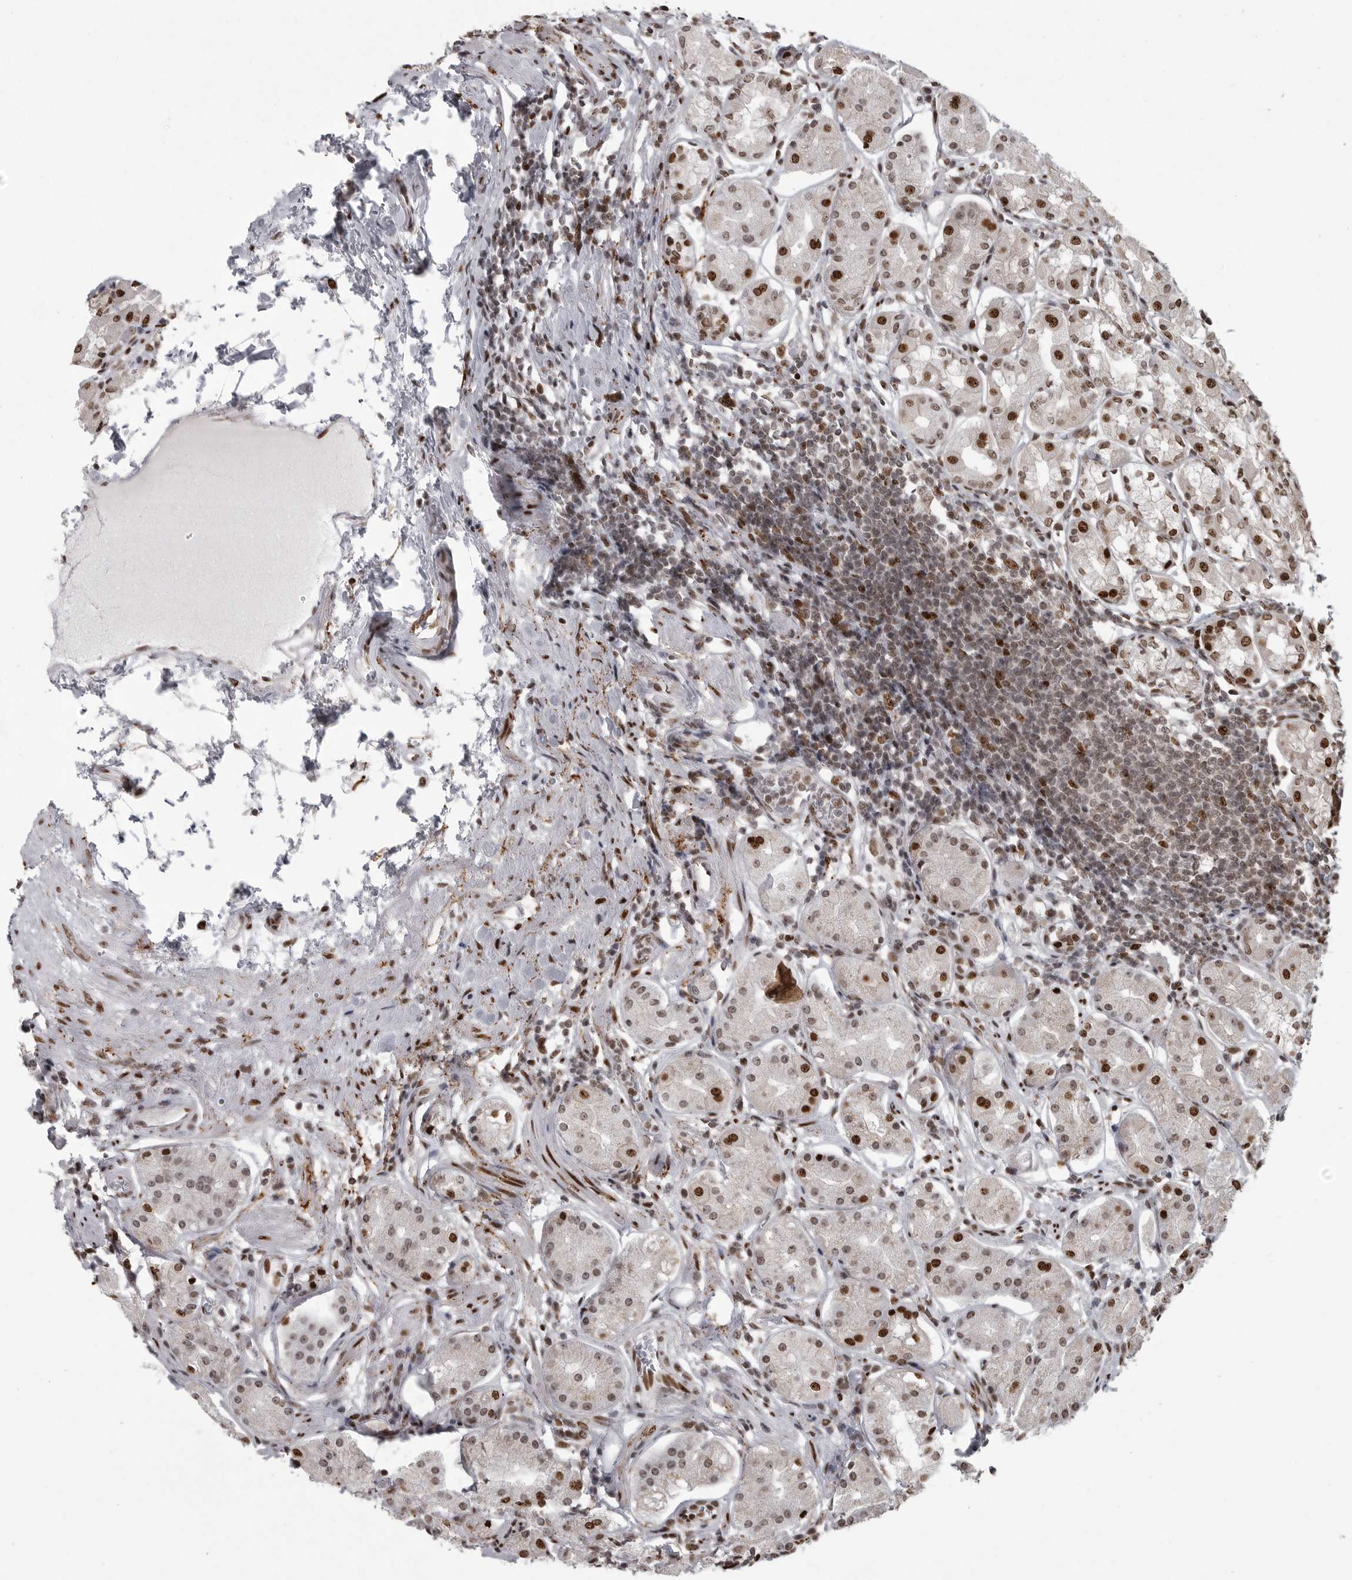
{"staining": {"intensity": "strong", "quantity": "25%-75%", "location": "nuclear"}, "tissue": "stomach", "cell_type": "Glandular cells", "image_type": "normal", "snomed": [{"axis": "morphology", "description": "Normal tissue, NOS"}, {"axis": "topography", "description": "Stomach, lower"}], "caption": "Brown immunohistochemical staining in normal stomach exhibits strong nuclear expression in about 25%-75% of glandular cells. Using DAB (3,3'-diaminobenzidine) (brown) and hematoxylin (blue) stains, captured at high magnification using brightfield microscopy.", "gene": "YAF2", "patient": {"sex": "female", "age": 56}}